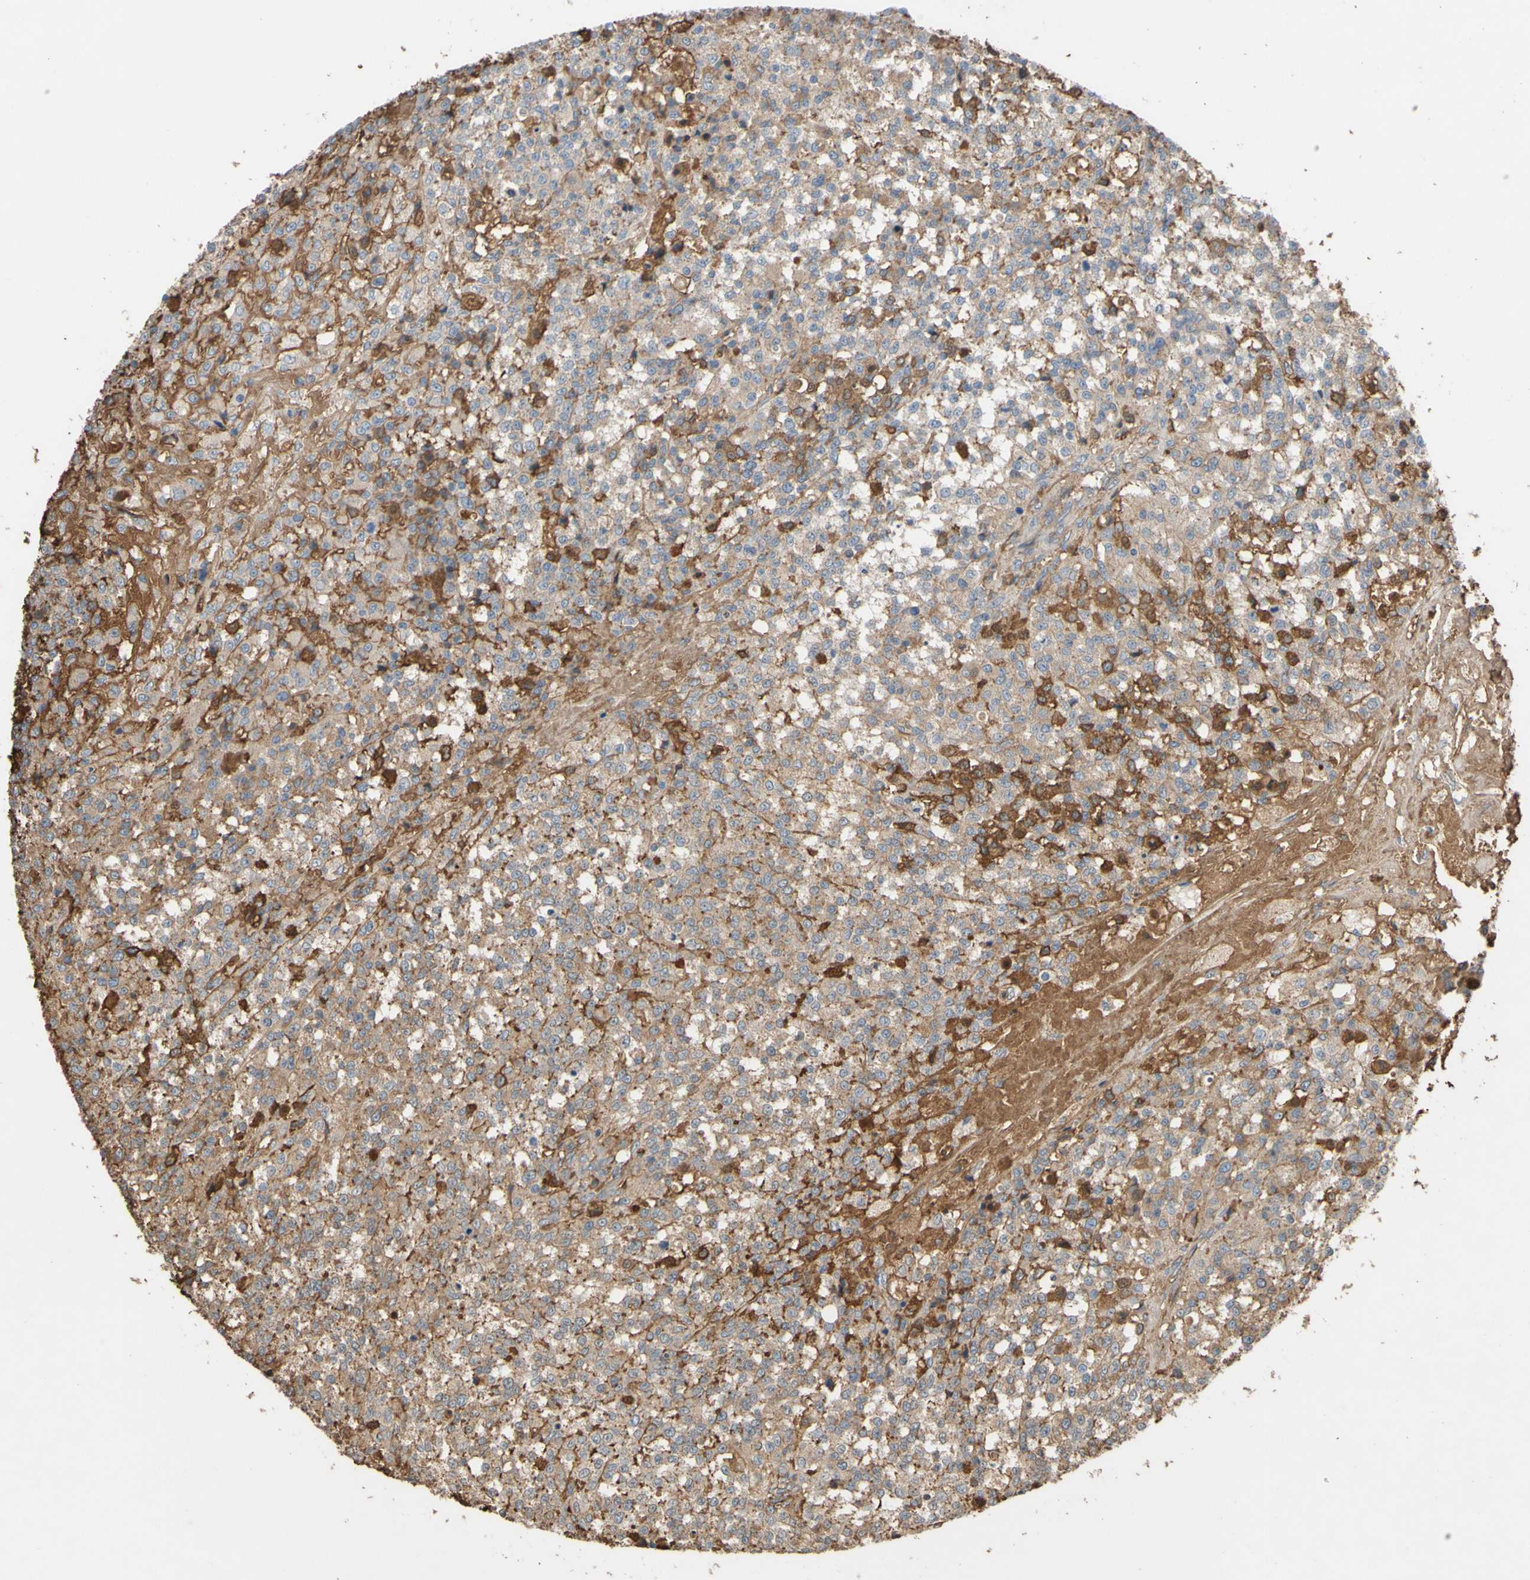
{"staining": {"intensity": "moderate", "quantity": ">75%", "location": "cytoplasmic/membranous"}, "tissue": "testis cancer", "cell_type": "Tumor cells", "image_type": "cancer", "snomed": [{"axis": "morphology", "description": "Seminoma, NOS"}, {"axis": "topography", "description": "Testis"}], "caption": "DAB (3,3'-diaminobenzidine) immunohistochemical staining of human seminoma (testis) shows moderate cytoplasmic/membranous protein expression in about >75% of tumor cells.", "gene": "PTGDS", "patient": {"sex": "male", "age": 59}}